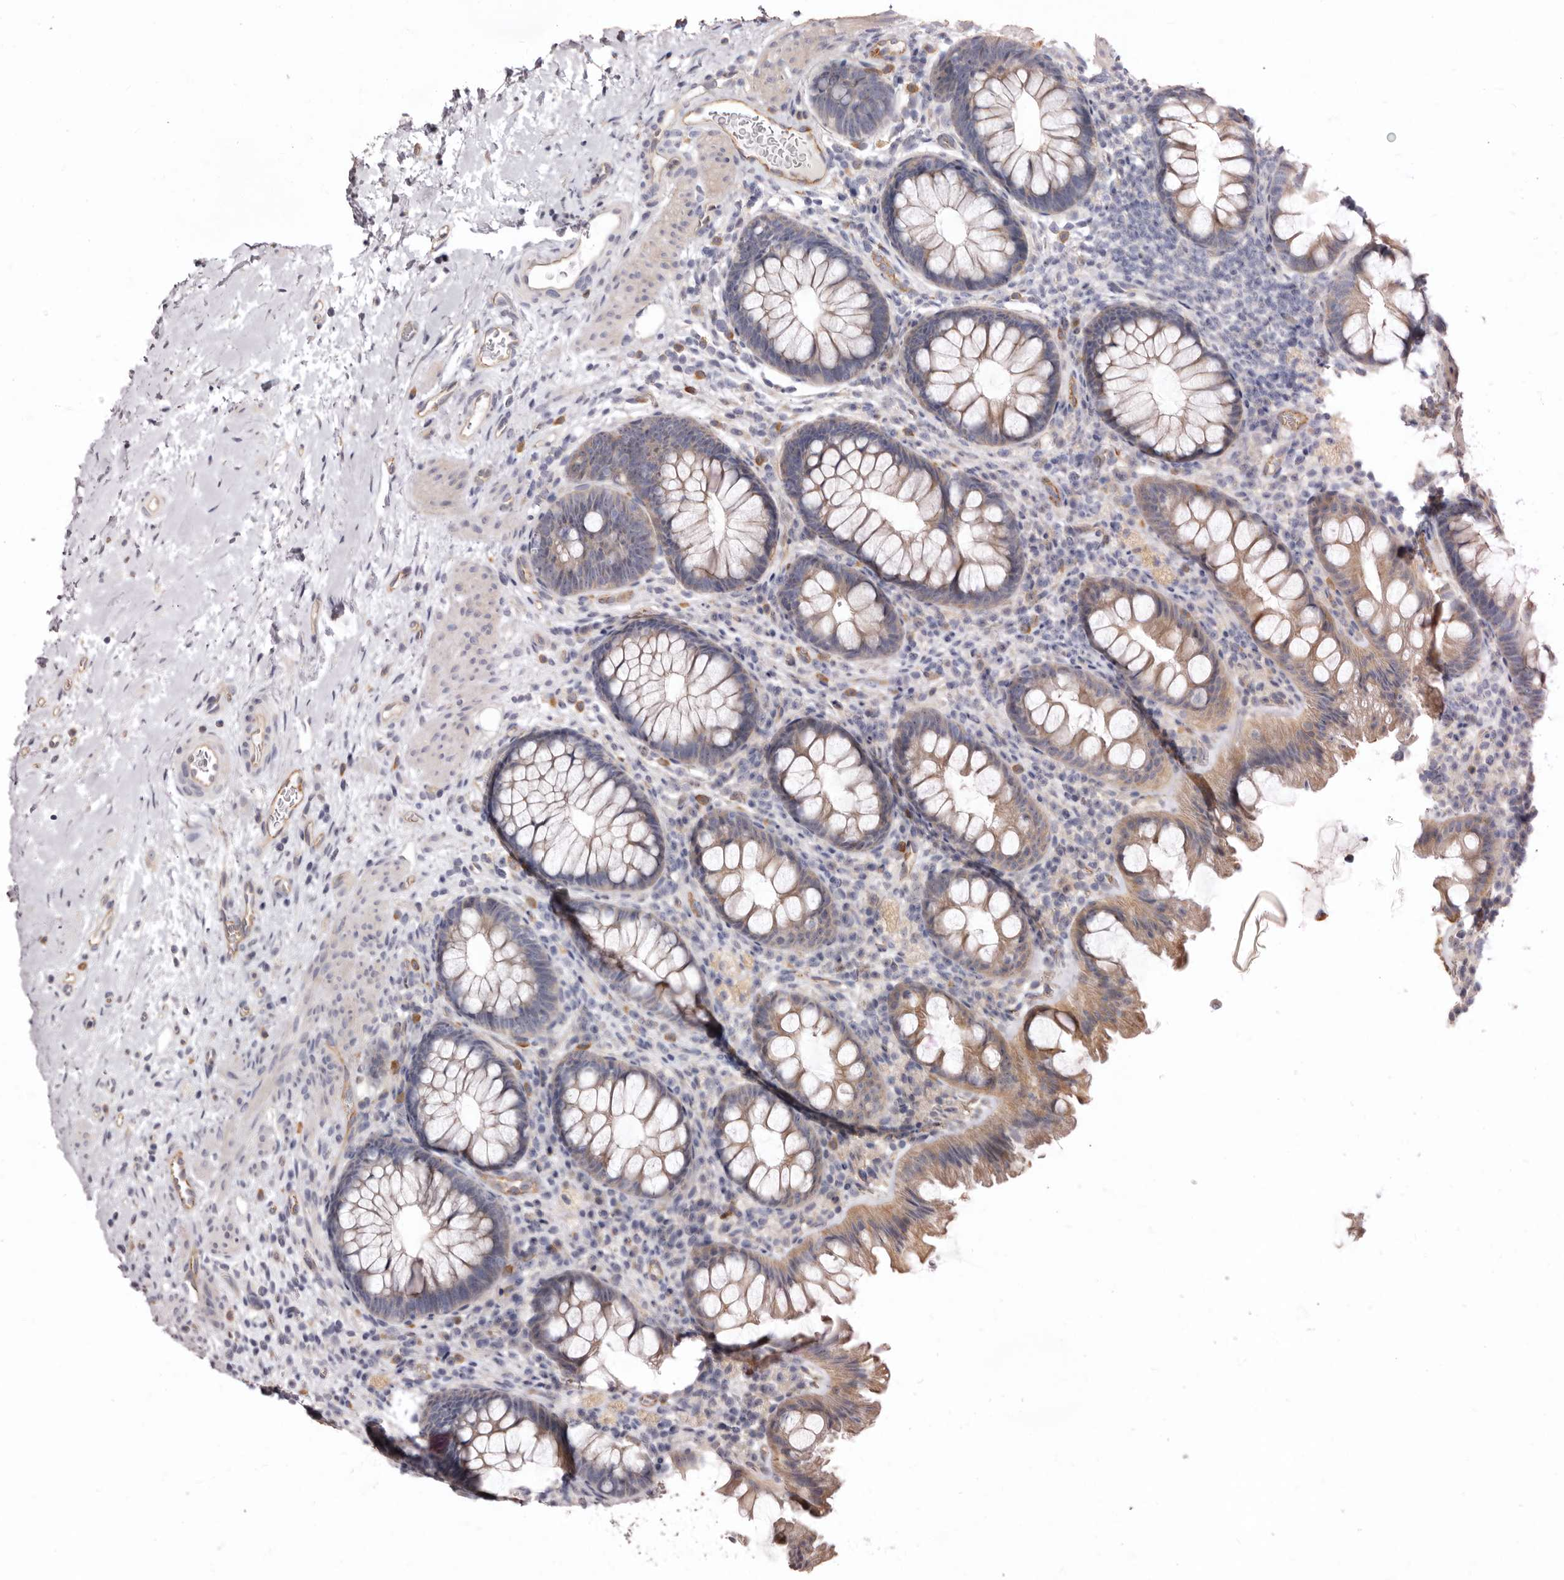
{"staining": {"intensity": "moderate", "quantity": ">75%", "location": "cytoplasmic/membranous"}, "tissue": "colon", "cell_type": "Endothelial cells", "image_type": "normal", "snomed": [{"axis": "morphology", "description": "Normal tissue, NOS"}, {"axis": "topography", "description": "Colon"}], "caption": "This photomicrograph reveals immunohistochemistry staining of unremarkable colon, with medium moderate cytoplasmic/membranous expression in approximately >75% of endothelial cells.", "gene": "FMO2", "patient": {"sex": "female", "age": 62}}